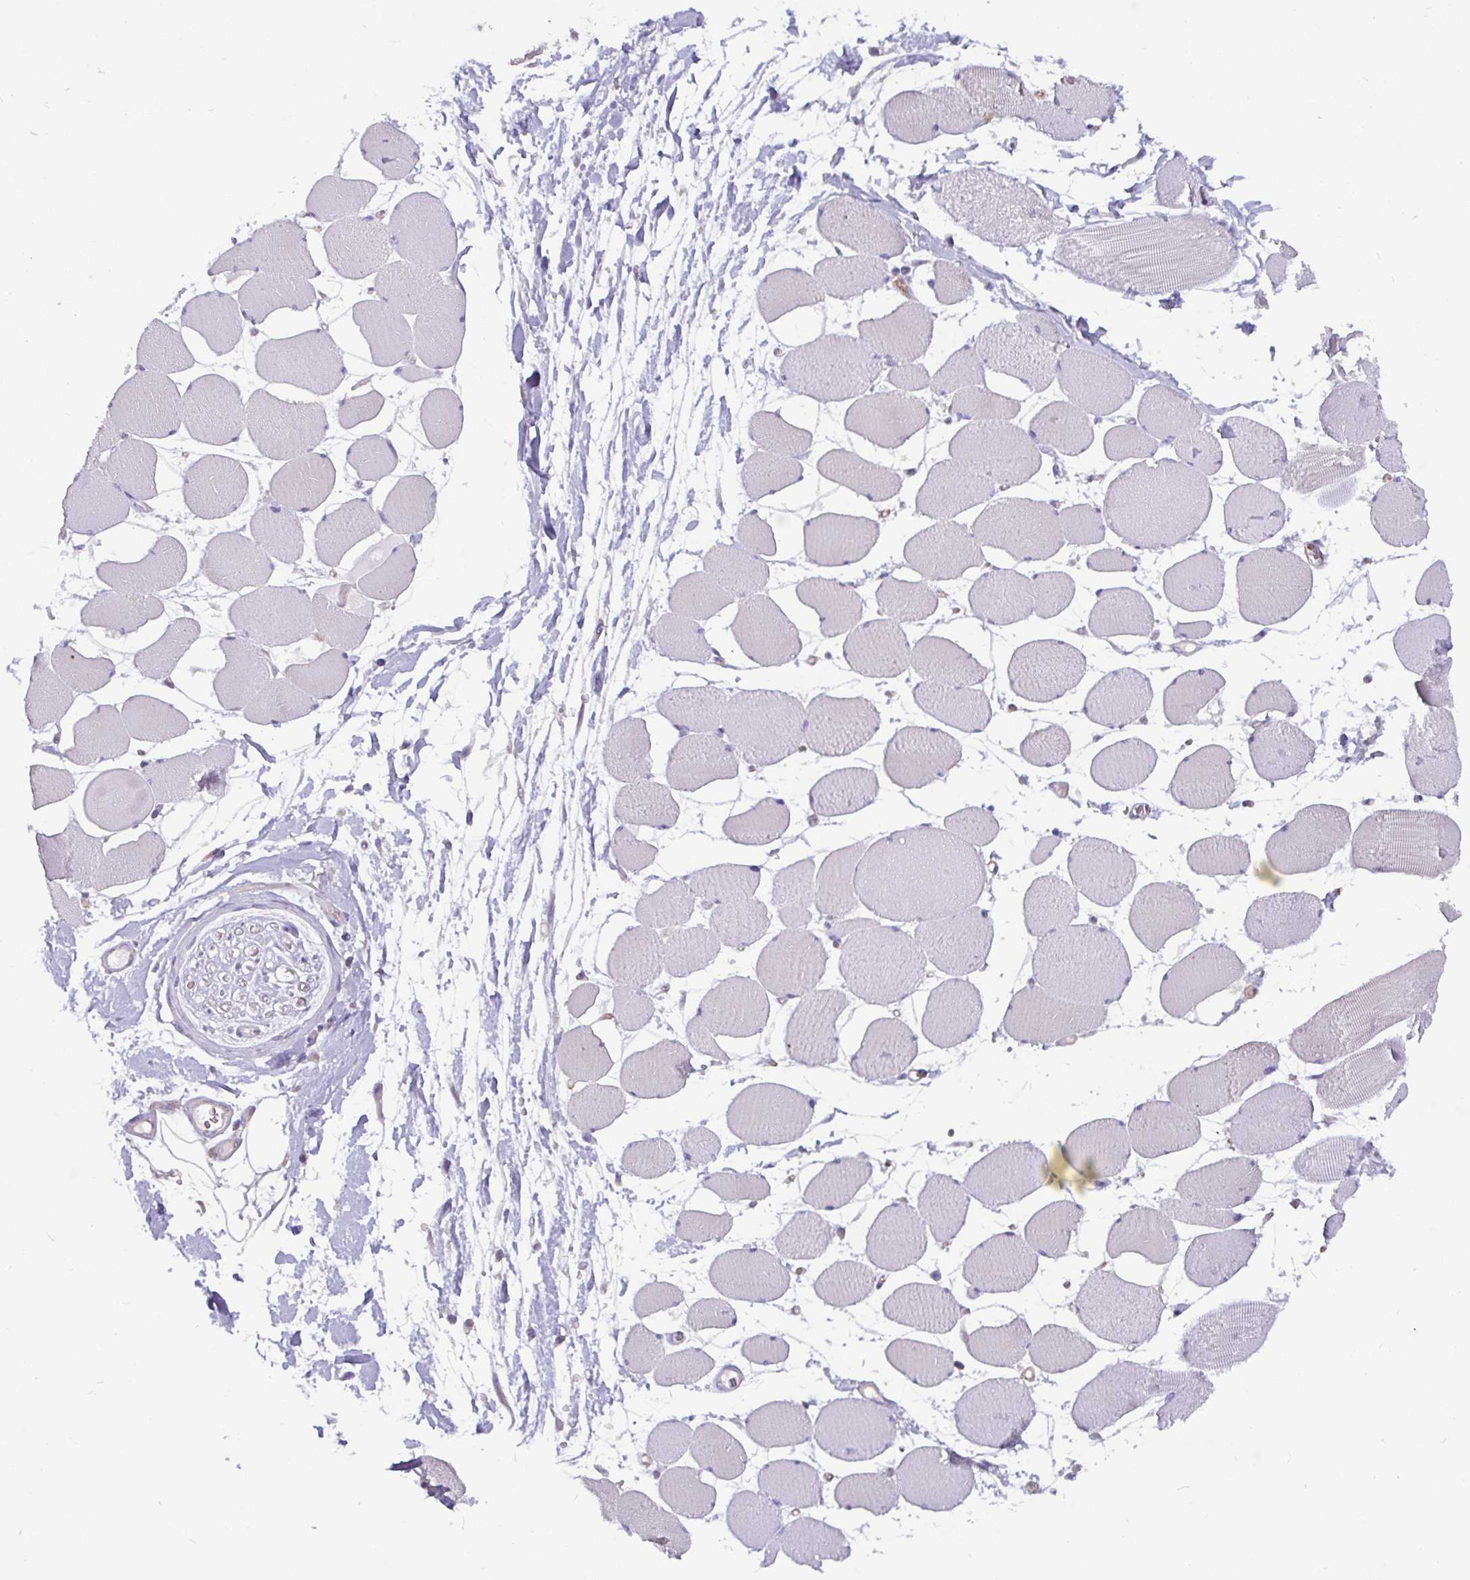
{"staining": {"intensity": "negative", "quantity": "none", "location": "none"}, "tissue": "skeletal muscle", "cell_type": "Myocytes", "image_type": "normal", "snomed": [{"axis": "morphology", "description": "Normal tissue, NOS"}, {"axis": "topography", "description": "Skeletal muscle"}], "caption": "Histopathology image shows no significant protein staining in myocytes of normal skeletal muscle. (Brightfield microscopy of DAB immunohistochemistry (IHC) at high magnification).", "gene": "ADAMTS6", "patient": {"sex": "female", "age": 75}}